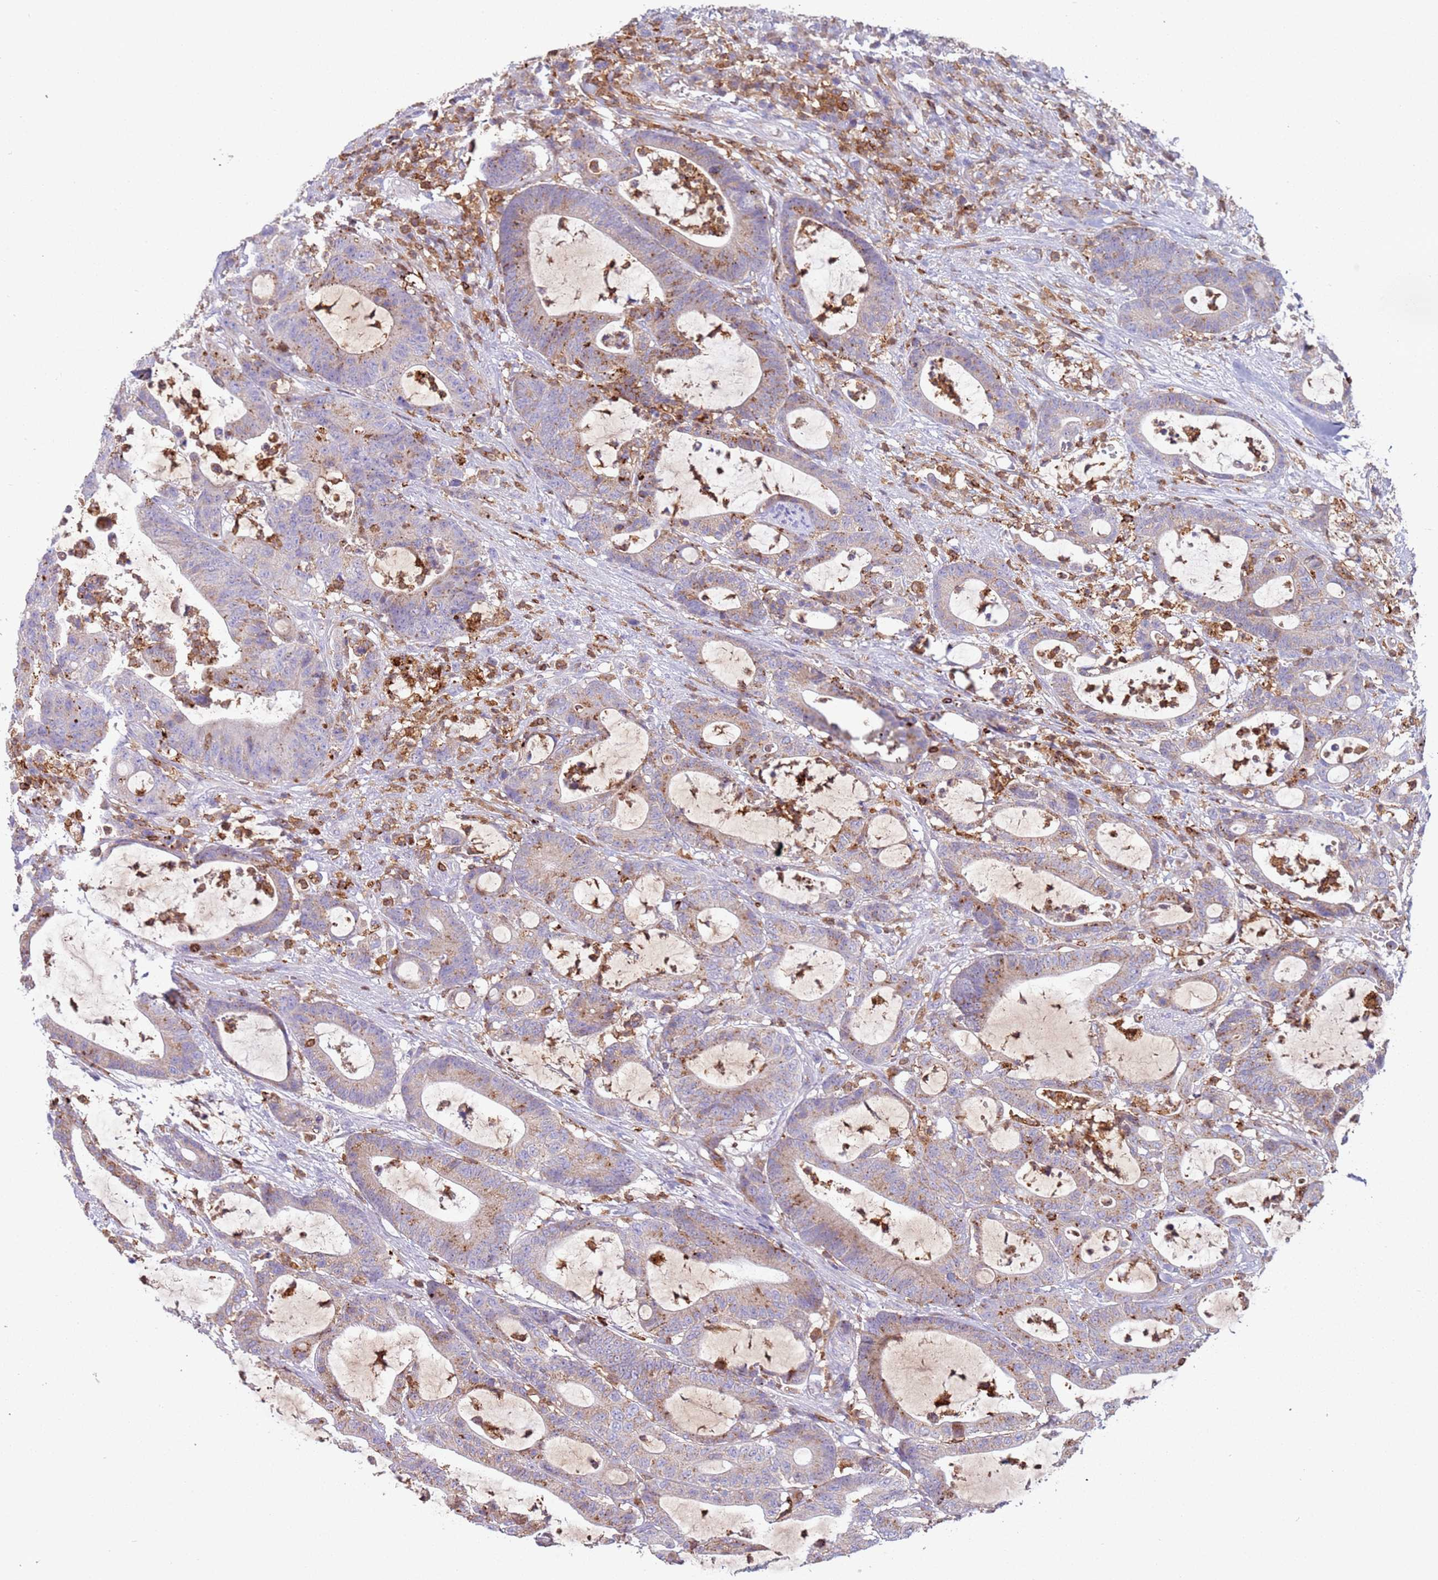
{"staining": {"intensity": "moderate", "quantity": "25%-75%", "location": "cytoplasmic/membranous"}, "tissue": "colorectal cancer", "cell_type": "Tumor cells", "image_type": "cancer", "snomed": [{"axis": "morphology", "description": "Adenocarcinoma, NOS"}, {"axis": "topography", "description": "Colon"}], "caption": "Colorectal adenocarcinoma was stained to show a protein in brown. There is medium levels of moderate cytoplasmic/membranous positivity in approximately 25%-75% of tumor cells.", "gene": "TTPAL", "patient": {"sex": "female", "age": 84}}